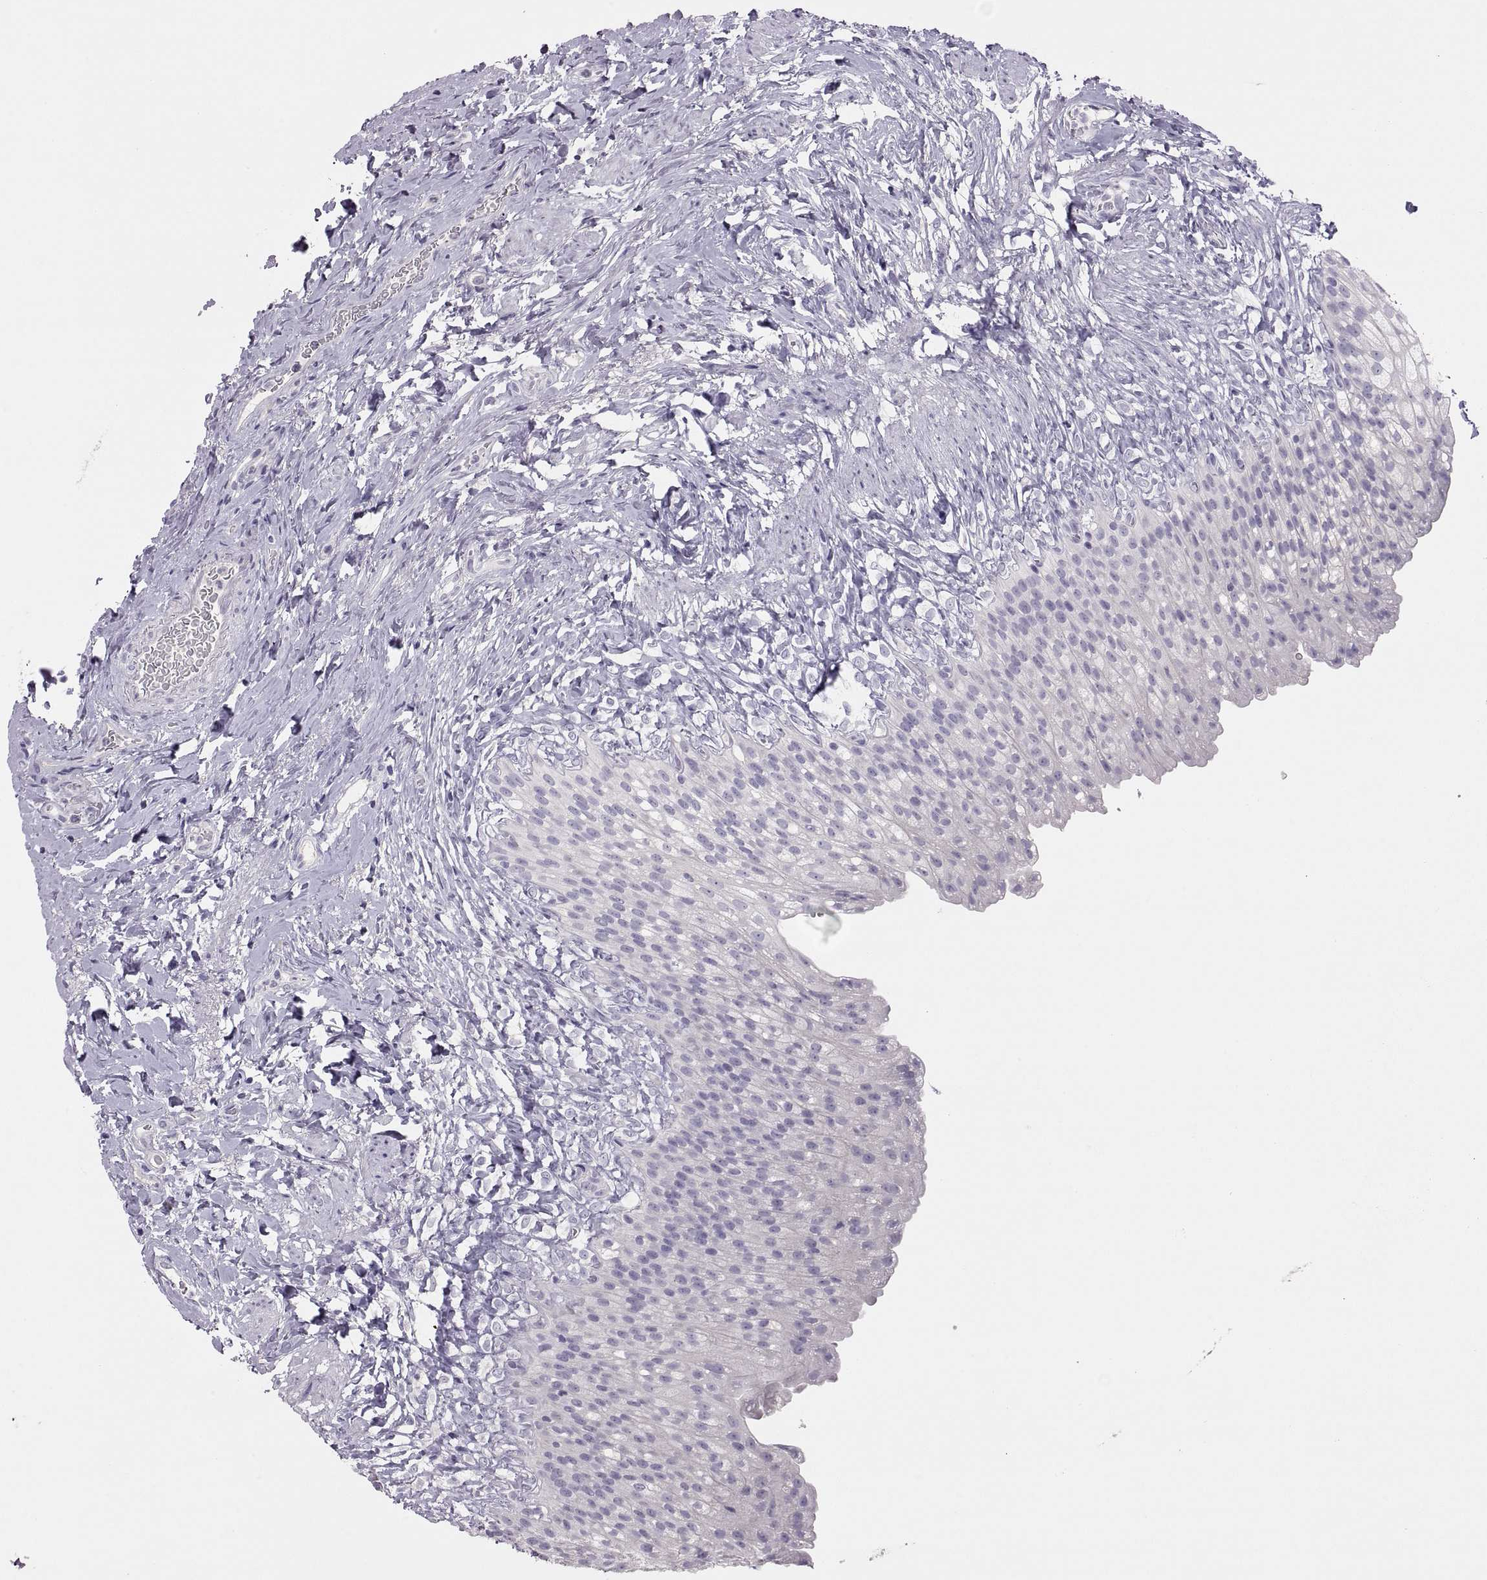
{"staining": {"intensity": "negative", "quantity": "none", "location": "none"}, "tissue": "urinary bladder", "cell_type": "Urothelial cells", "image_type": "normal", "snomed": [{"axis": "morphology", "description": "Normal tissue, NOS"}, {"axis": "topography", "description": "Urinary bladder"}], "caption": "Immunohistochemical staining of benign urinary bladder reveals no significant staining in urothelial cells. (DAB immunohistochemistry (IHC), high magnification).", "gene": "TBX19", "patient": {"sex": "male", "age": 76}}